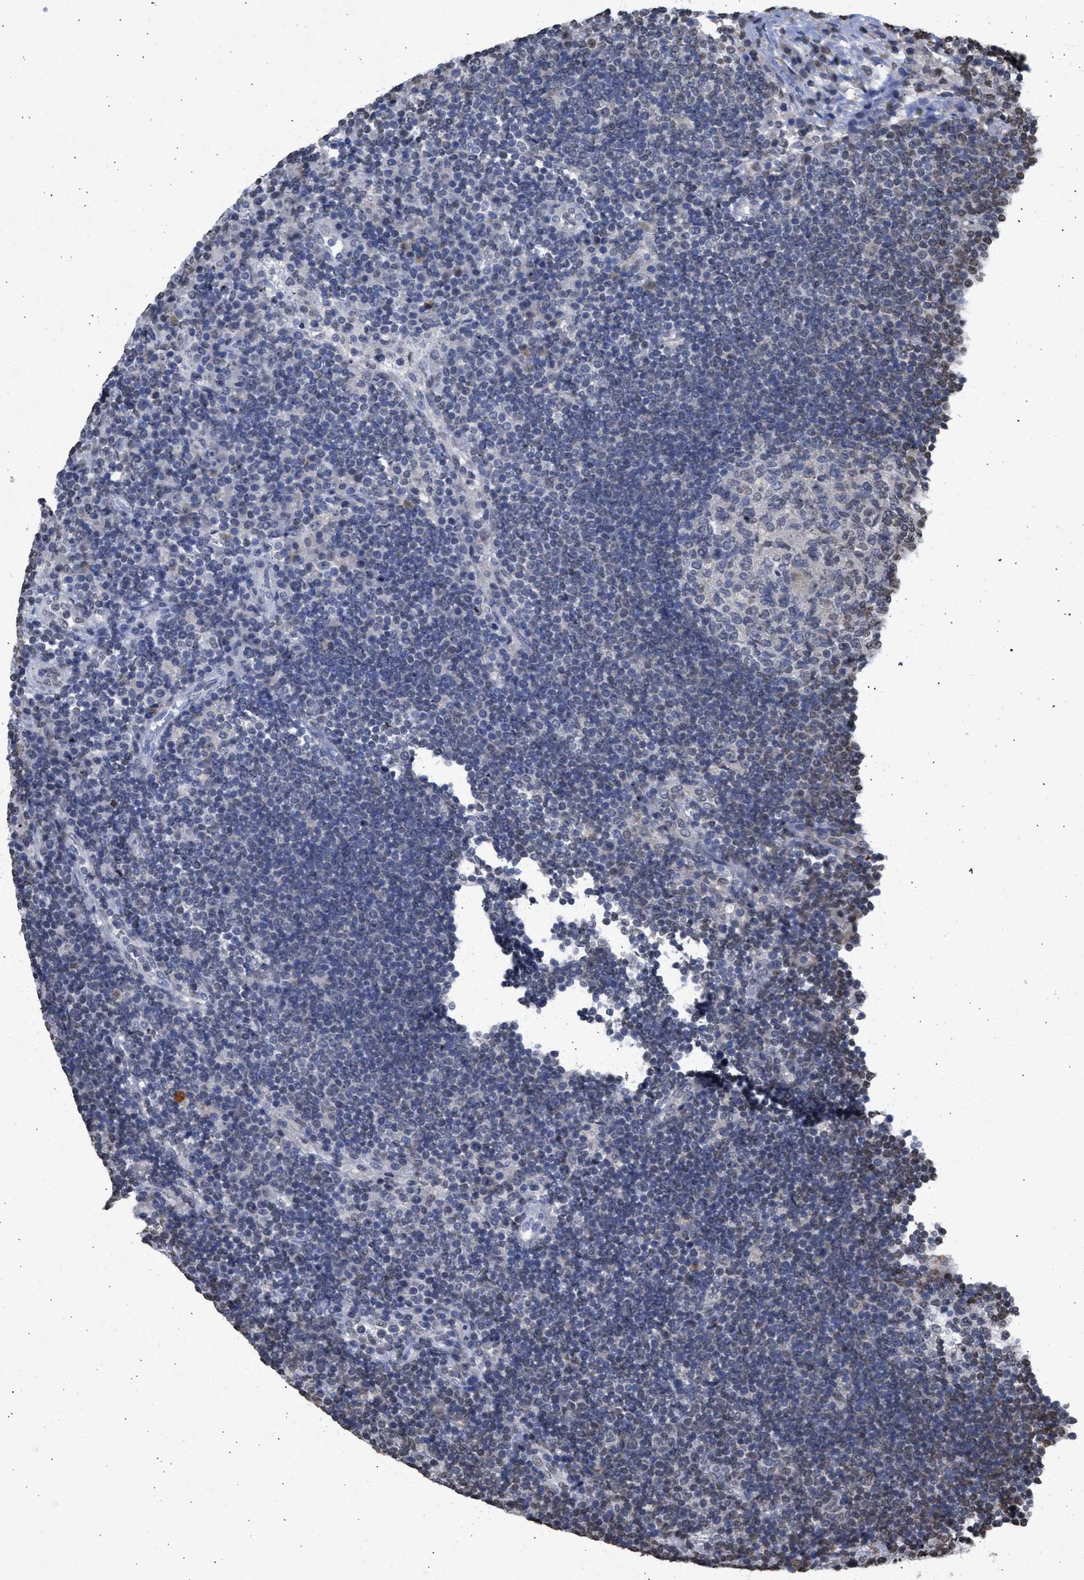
{"staining": {"intensity": "negative", "quantity": "none", "location": "none"}, "tissue": "lymph node", "cell_type": "Germinal center cells", "image_type": "normal", "snomed": [{"axis": "morphology", "description": "Normal tissue, NOS"}, {"axis": "topography", "description": "Lymph node"}], "caption": "IHC micrograph of benign lymph node: lymph node stained with DAB (3,3'-diaminobenzidine) displays no significant protein expression in germinal center cells.", "gene": "NUP35", "patient": {"sex": "female", "age": 53}}